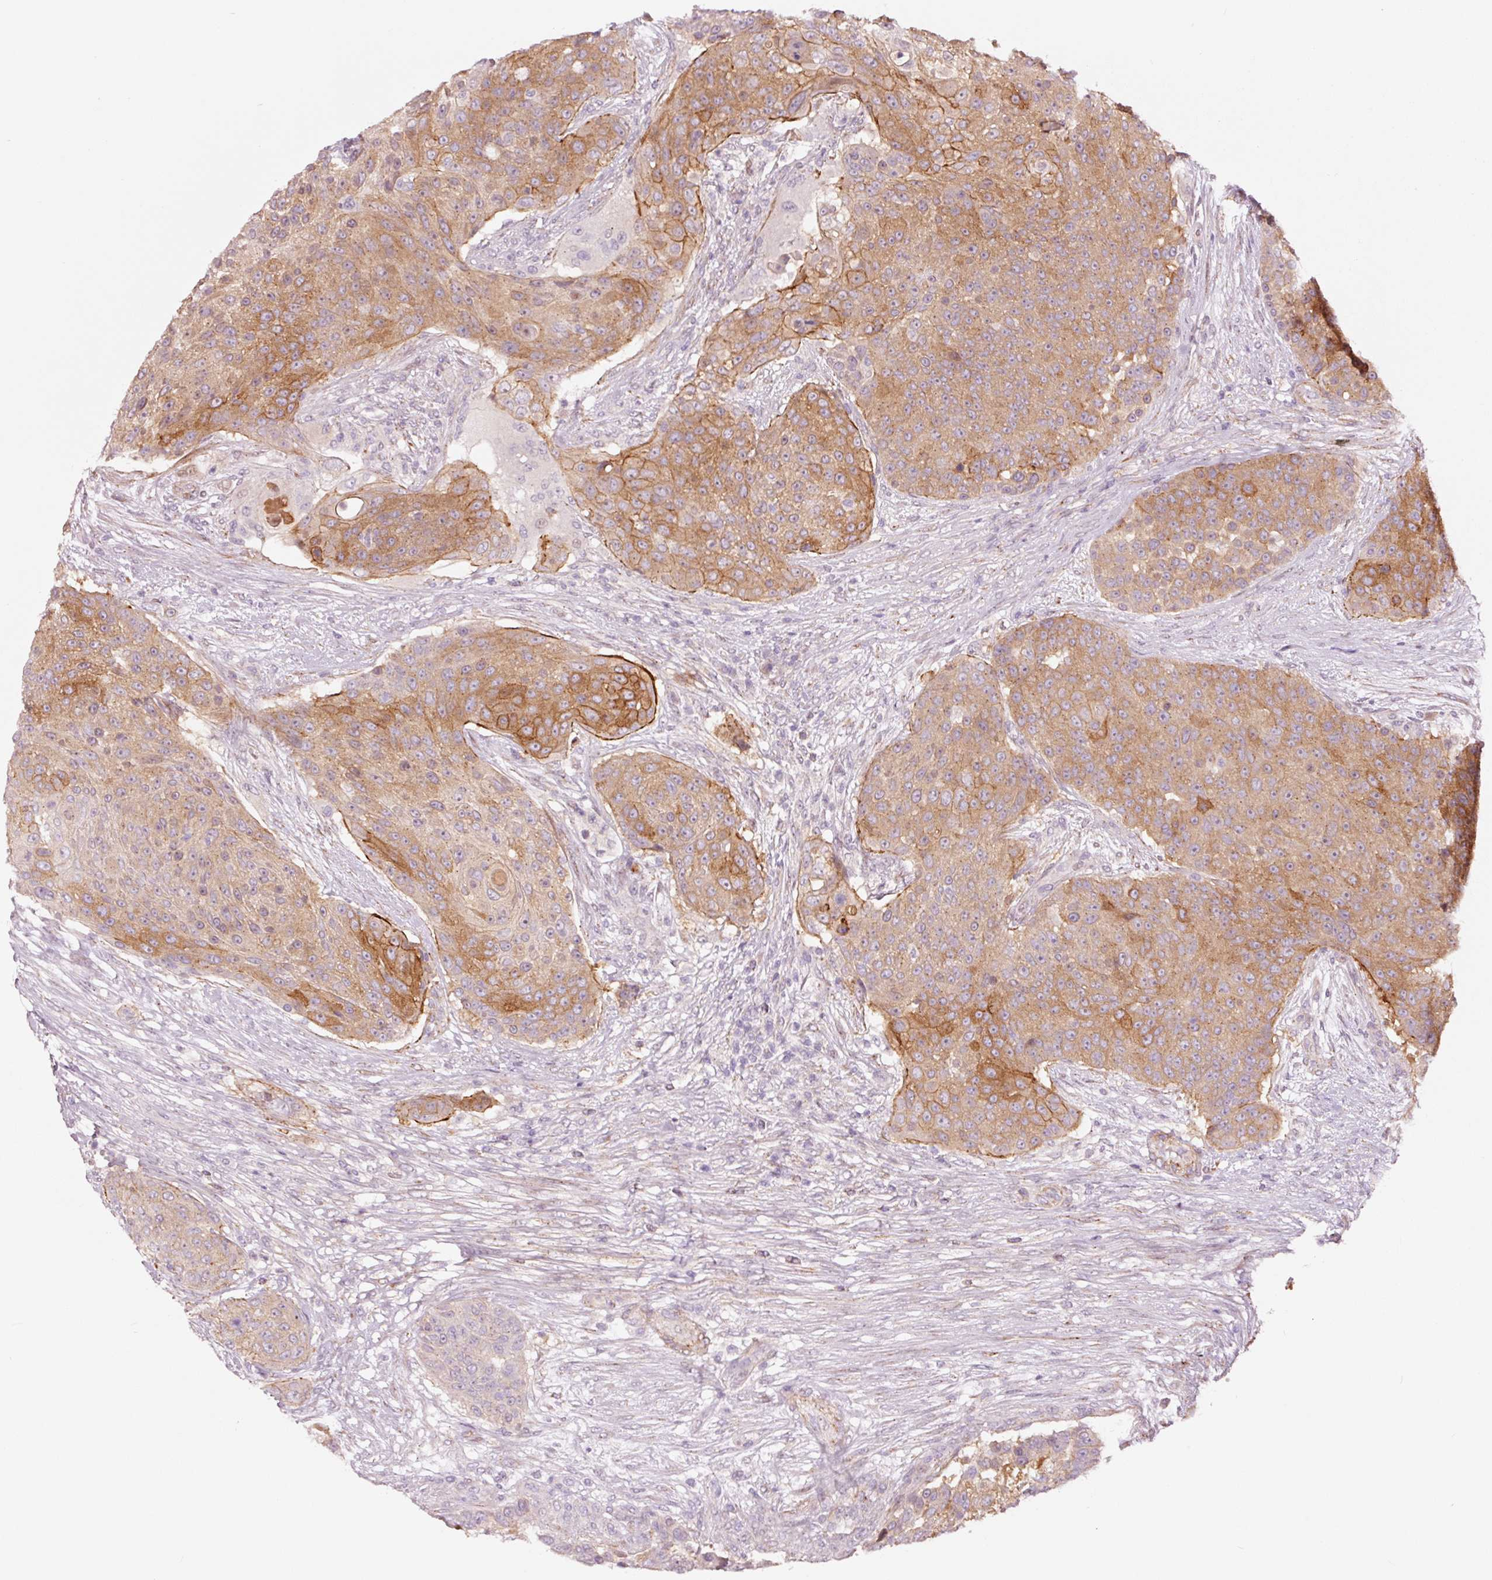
{"staining": {"intensity": "moderate", "quantity": "25%-75%", "location": "cytoplasmic/membranous"}, "tissue": "urothelial cancer", "cell_type": "Tumor cells", "image_type": "cancer", "snomed": [{"axis": "morphology", "description": "Urothelial carcinoma, High grade"}, {"axis": "topography", "description": "Urinary bladder"}], "caption": "Immunohistochemical staining of urothelial carcinoma (high-grade) shows medium levels of moderate cytoplasmic/membranous protein staining in about 25%-75% of tumor cells.", "gene": "DAPP1", "patient": {"sex": "female", "age": 63}}